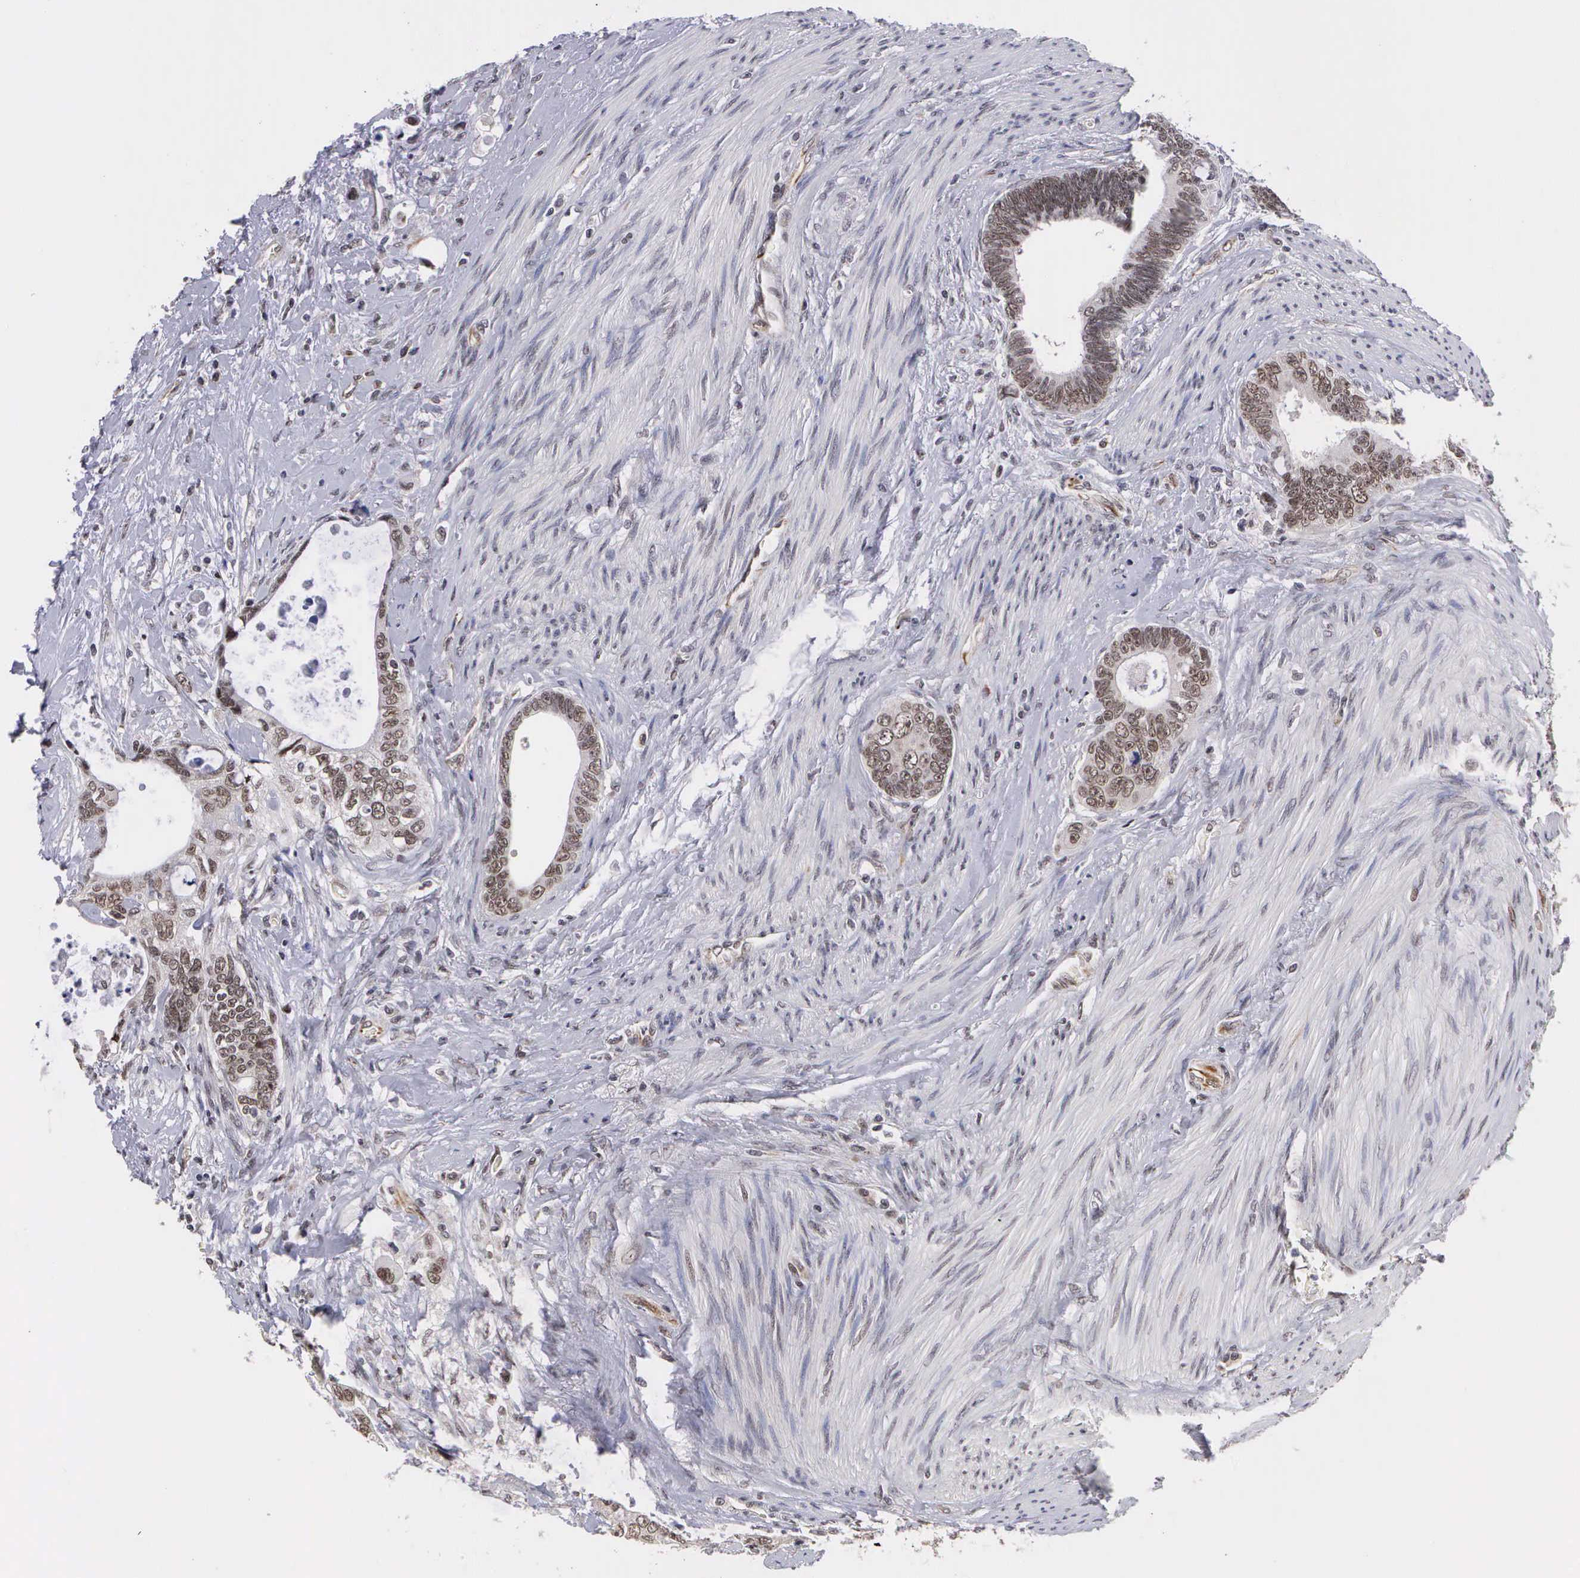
{"staining": {"intensity": "moderate", "quantity": ">75%", "location": "nuclear"}, "tissue": "colorectal cancer", "cell_type": "Tumor cells", "image_type": "cancer", "snomed": [{"axis": "morphology", "description": "Adenocarcinoma, NOS"}, {"axis": "topography", "description": "Rectum"}], "caption": "This image displays colorectal cancer (adenocarcinoma) stained with immunohistochemistry (IHC) to label a protein in brown. The nuclear of tumor cells show moderate positivity for the protein. Nuclei are counter-stained blue.", "gene": "MORC2", "patient": {"sex": "female", "age": 57}}